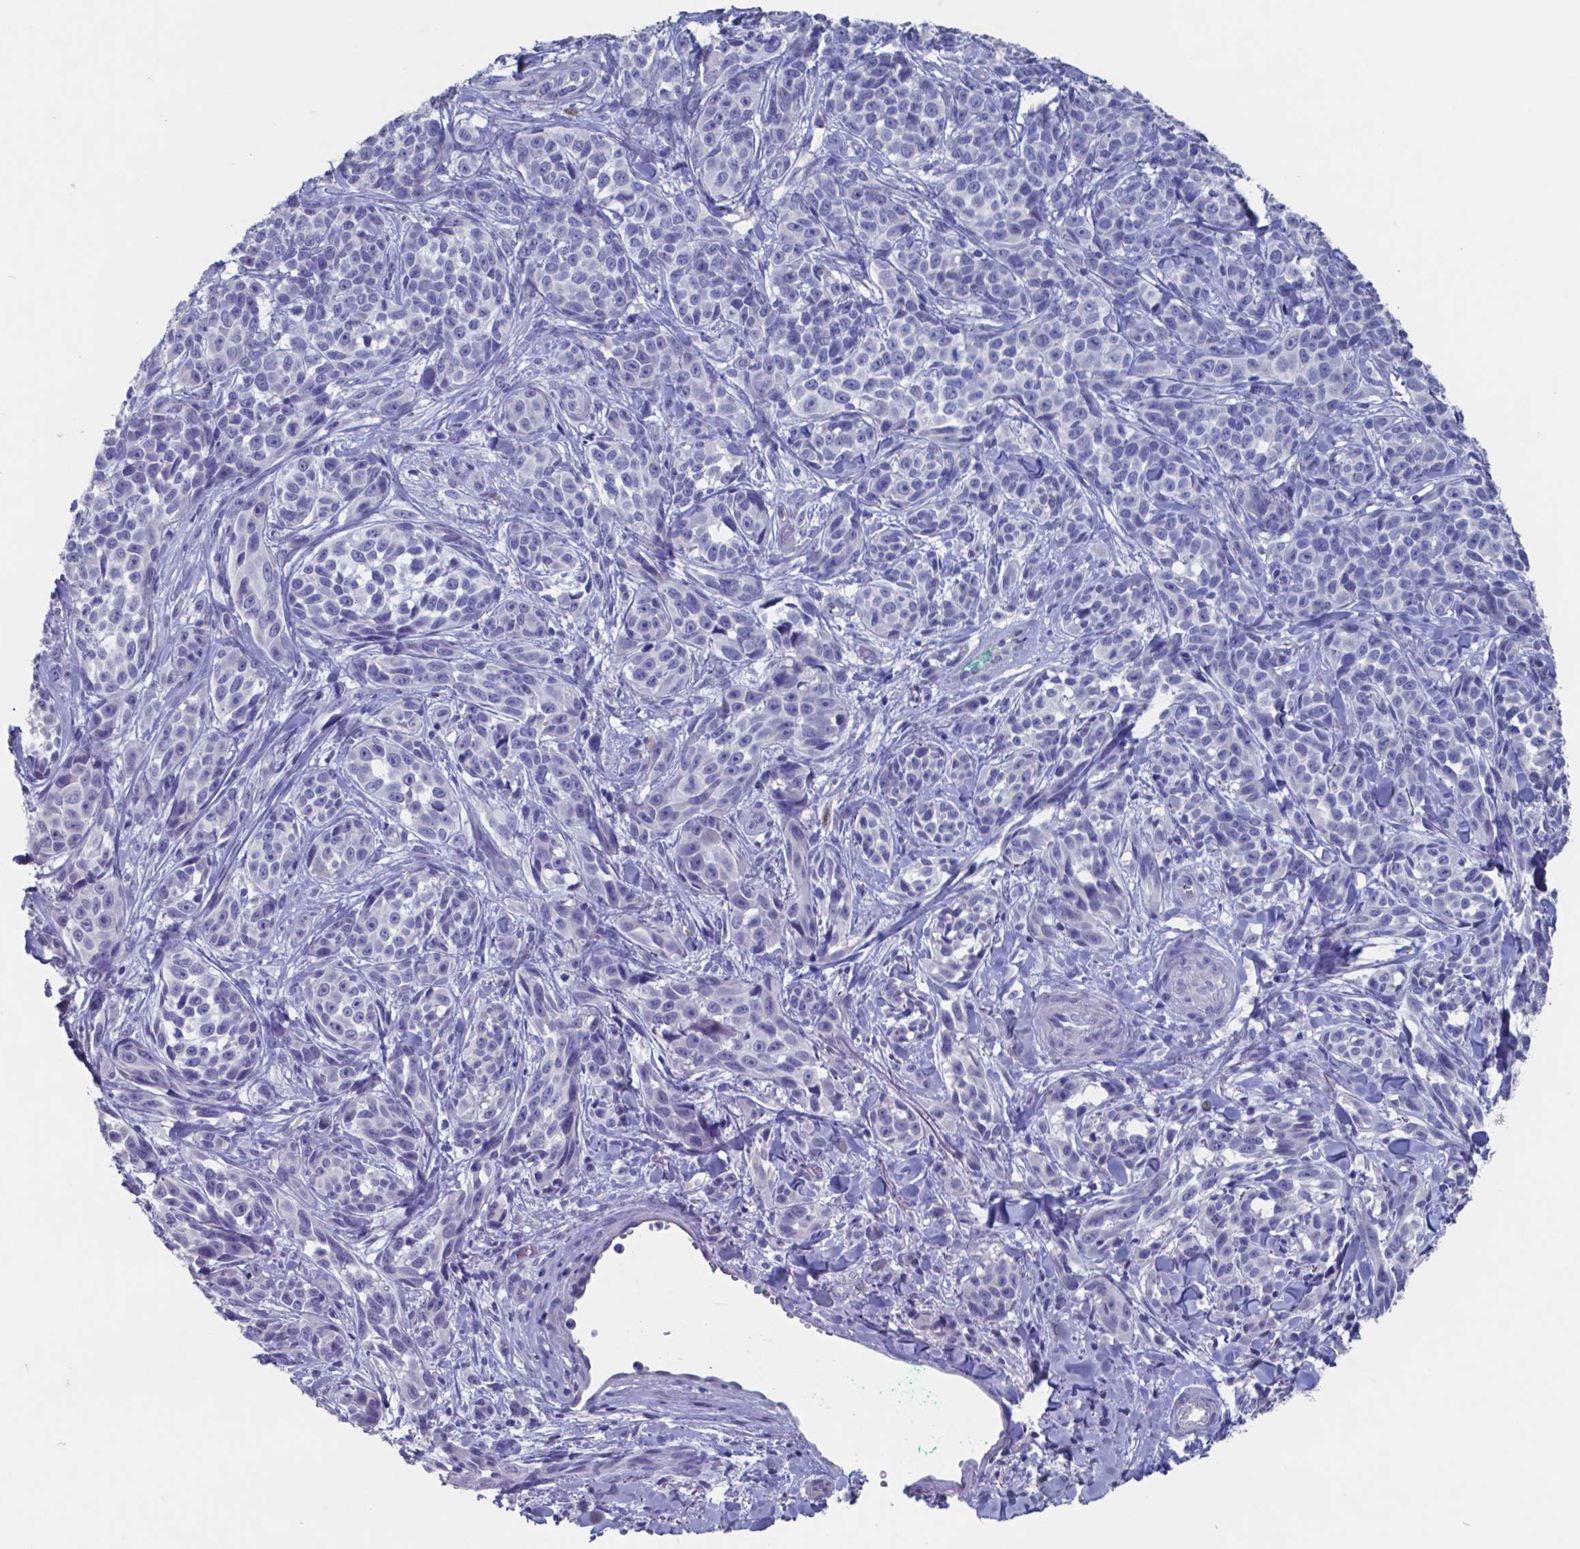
{"staining": {"intensity": "negative", "quantity": "none", "location": "none"}, "tissue": "melanoma", "cell_type": "Tumor cells", "image_type": "cancer", "snomed": [{"axis": "morphology", "description": "Malignant melanoma, NOS"}, {"axis": "topography", "description": "Skin"}], "caption": "DAB (3,3'-diaminobenzidine) immunohistochemical staining of human malignant melanoma shows no significant expression in tumor cells.", "gene": "TTR", "patient": {"sex": "female", "age": 88}}